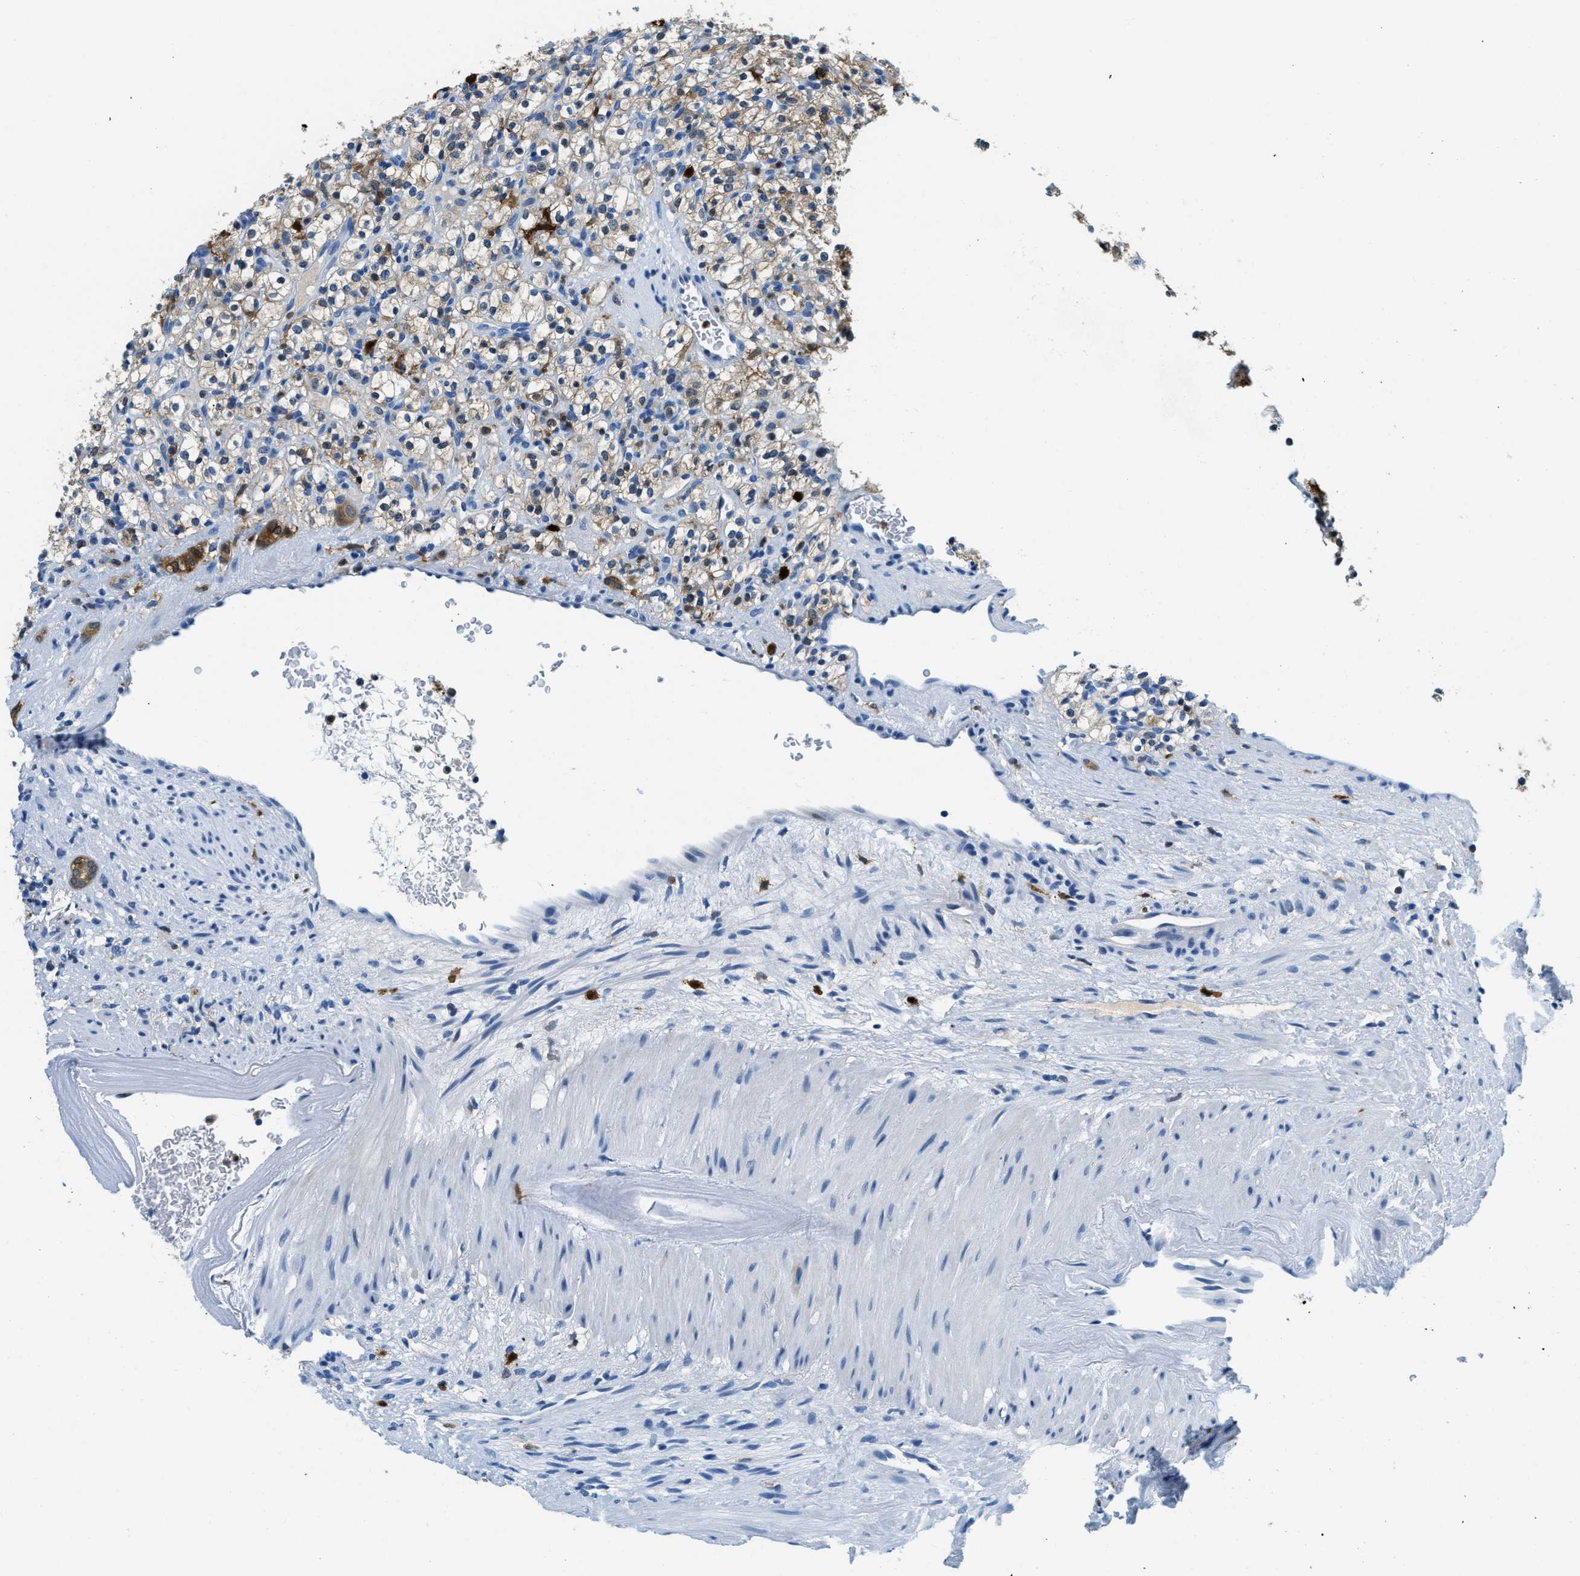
{"staining": {"intensity": "weak", "quantity": ">75%", "location": "cytoplasmic/membranous"}, "tissue": "renal cancer", "cell_type": "Tumor cells", "image_type": "cancer", "snomed": [{"axis": "morphology", "description": "Normal tissue, NOS"}, {"axis": "morphology", "description": "Adenocarcinoma, NOS"}, {"axis": "topography", "description": "Kidney"}], "caption": "Immunohistochemistry (IHC) of renal adenocarcinoma exhibits low levels of weak cytoplasmic/membranous staining in approximately >75% of tumor cells.", "gene": "CAPG", "patient": {"sex": "female", "age": 72}}